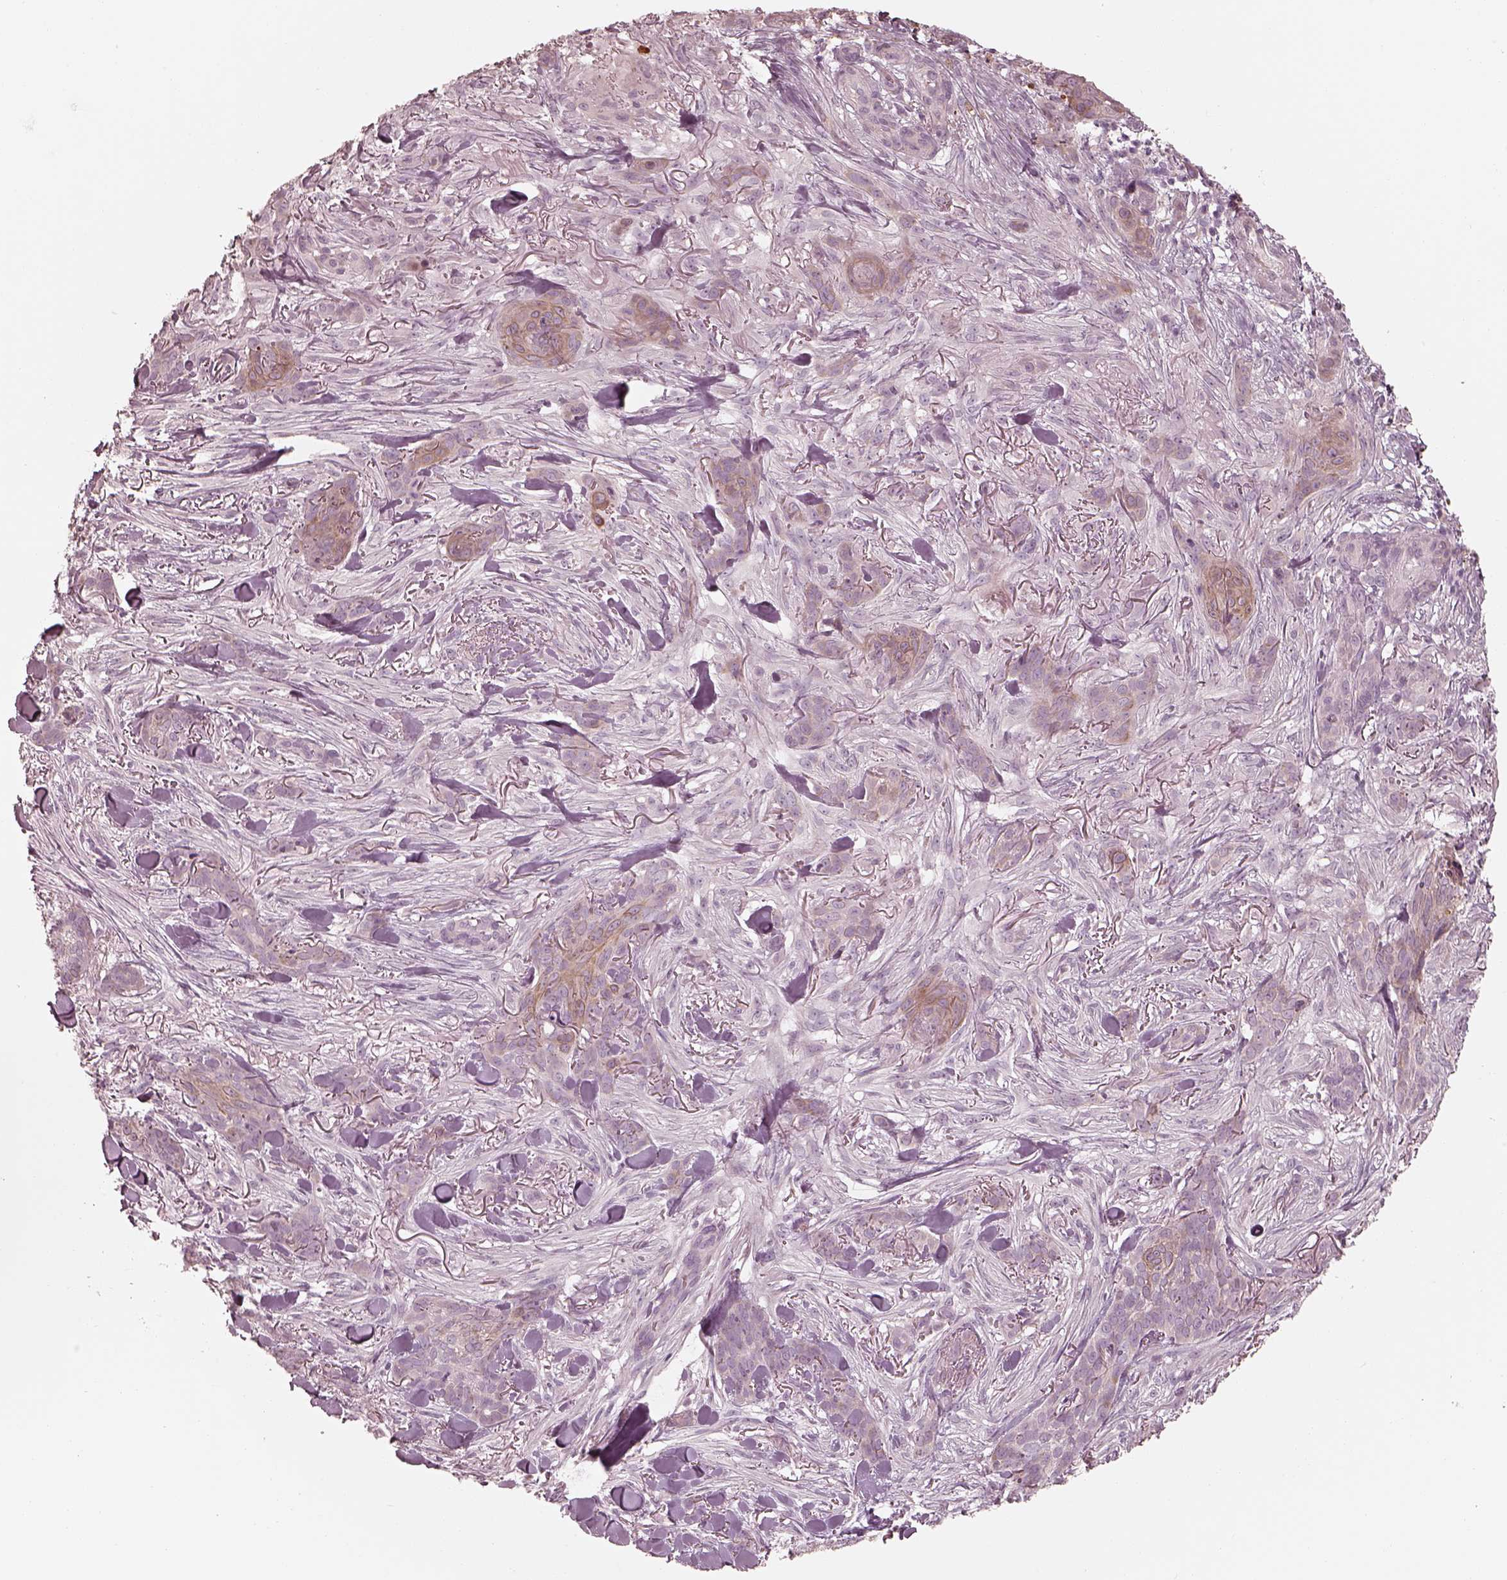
{"staining": {"intensity": "negative", "quantity": "none", "location": "none"}, "tissue": "skin cancer", "cell_type": "Tumor cells", "image_type": "cancer", "snomed": [{"axis": "morphology", "description": "Basal cell carcinoma"}, {"axis": "topography", "description": "Skin"}], "caption": "There is no significant positivity in tumor cells of skin basal cell carcinoma.", "gene": "RAB3C", "patient": {"sex": "female", "age": 61}}